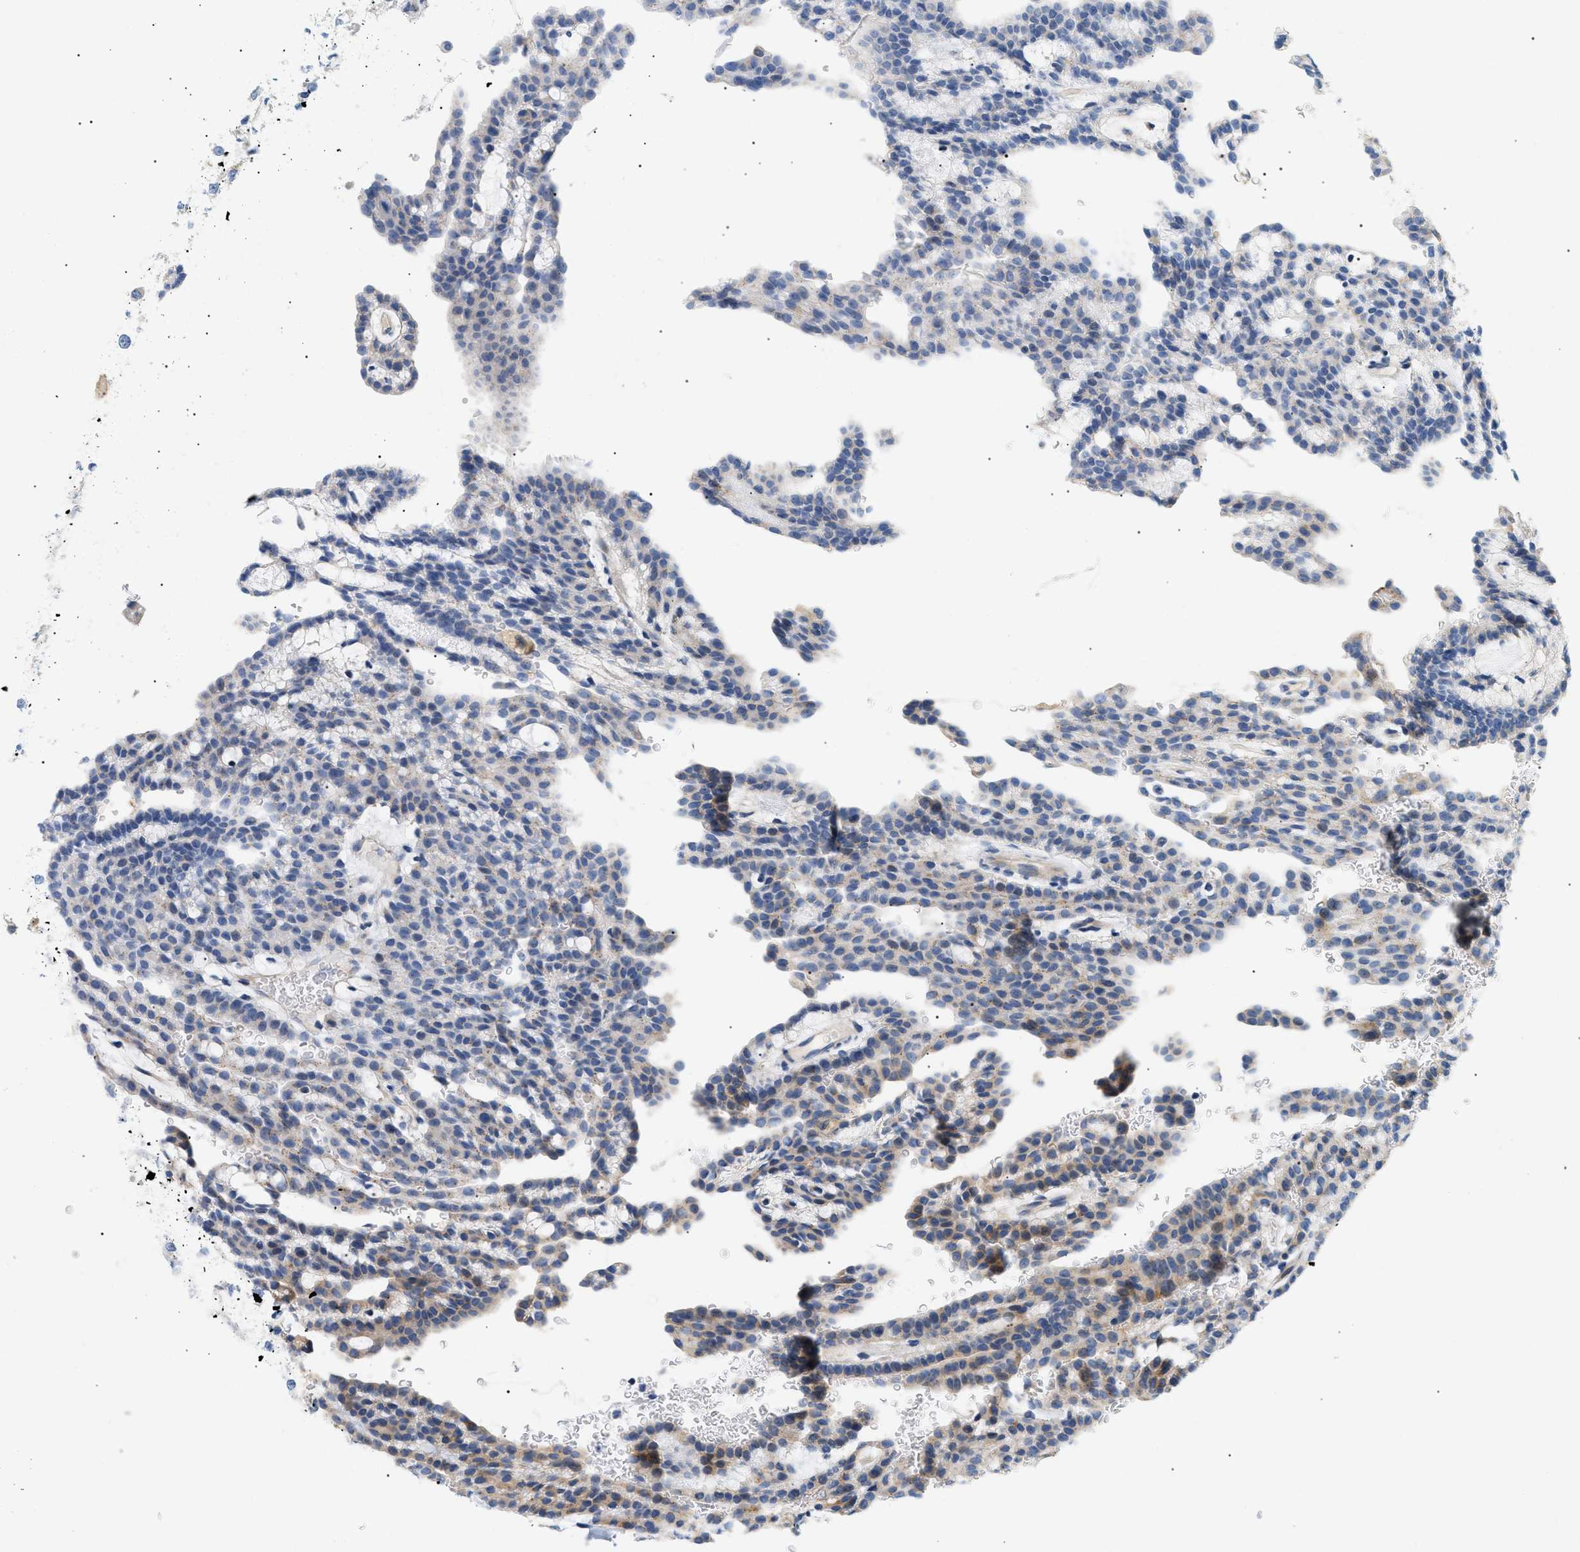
{"staining": {"intensity": "negative", "quantity": "none", "location": "none"}, "tissue": "renal cancer", "cell_type": "Tumor cells", "image_type": "cancer", "snomed": [{"axis": "morphology", "description": "Adenocarcinoma, NOS"}, {"axis": "topography", "description": "Kidney"}], "caption": "Immunohistochemistry (IHC) micrograph of neoplastic tissue: human renal adenocarcinoma stained with DAB displays no significant protein expression in tumor cells.", "gene": "ADCY10", "patient": {"sex": "male", "age": 63}}